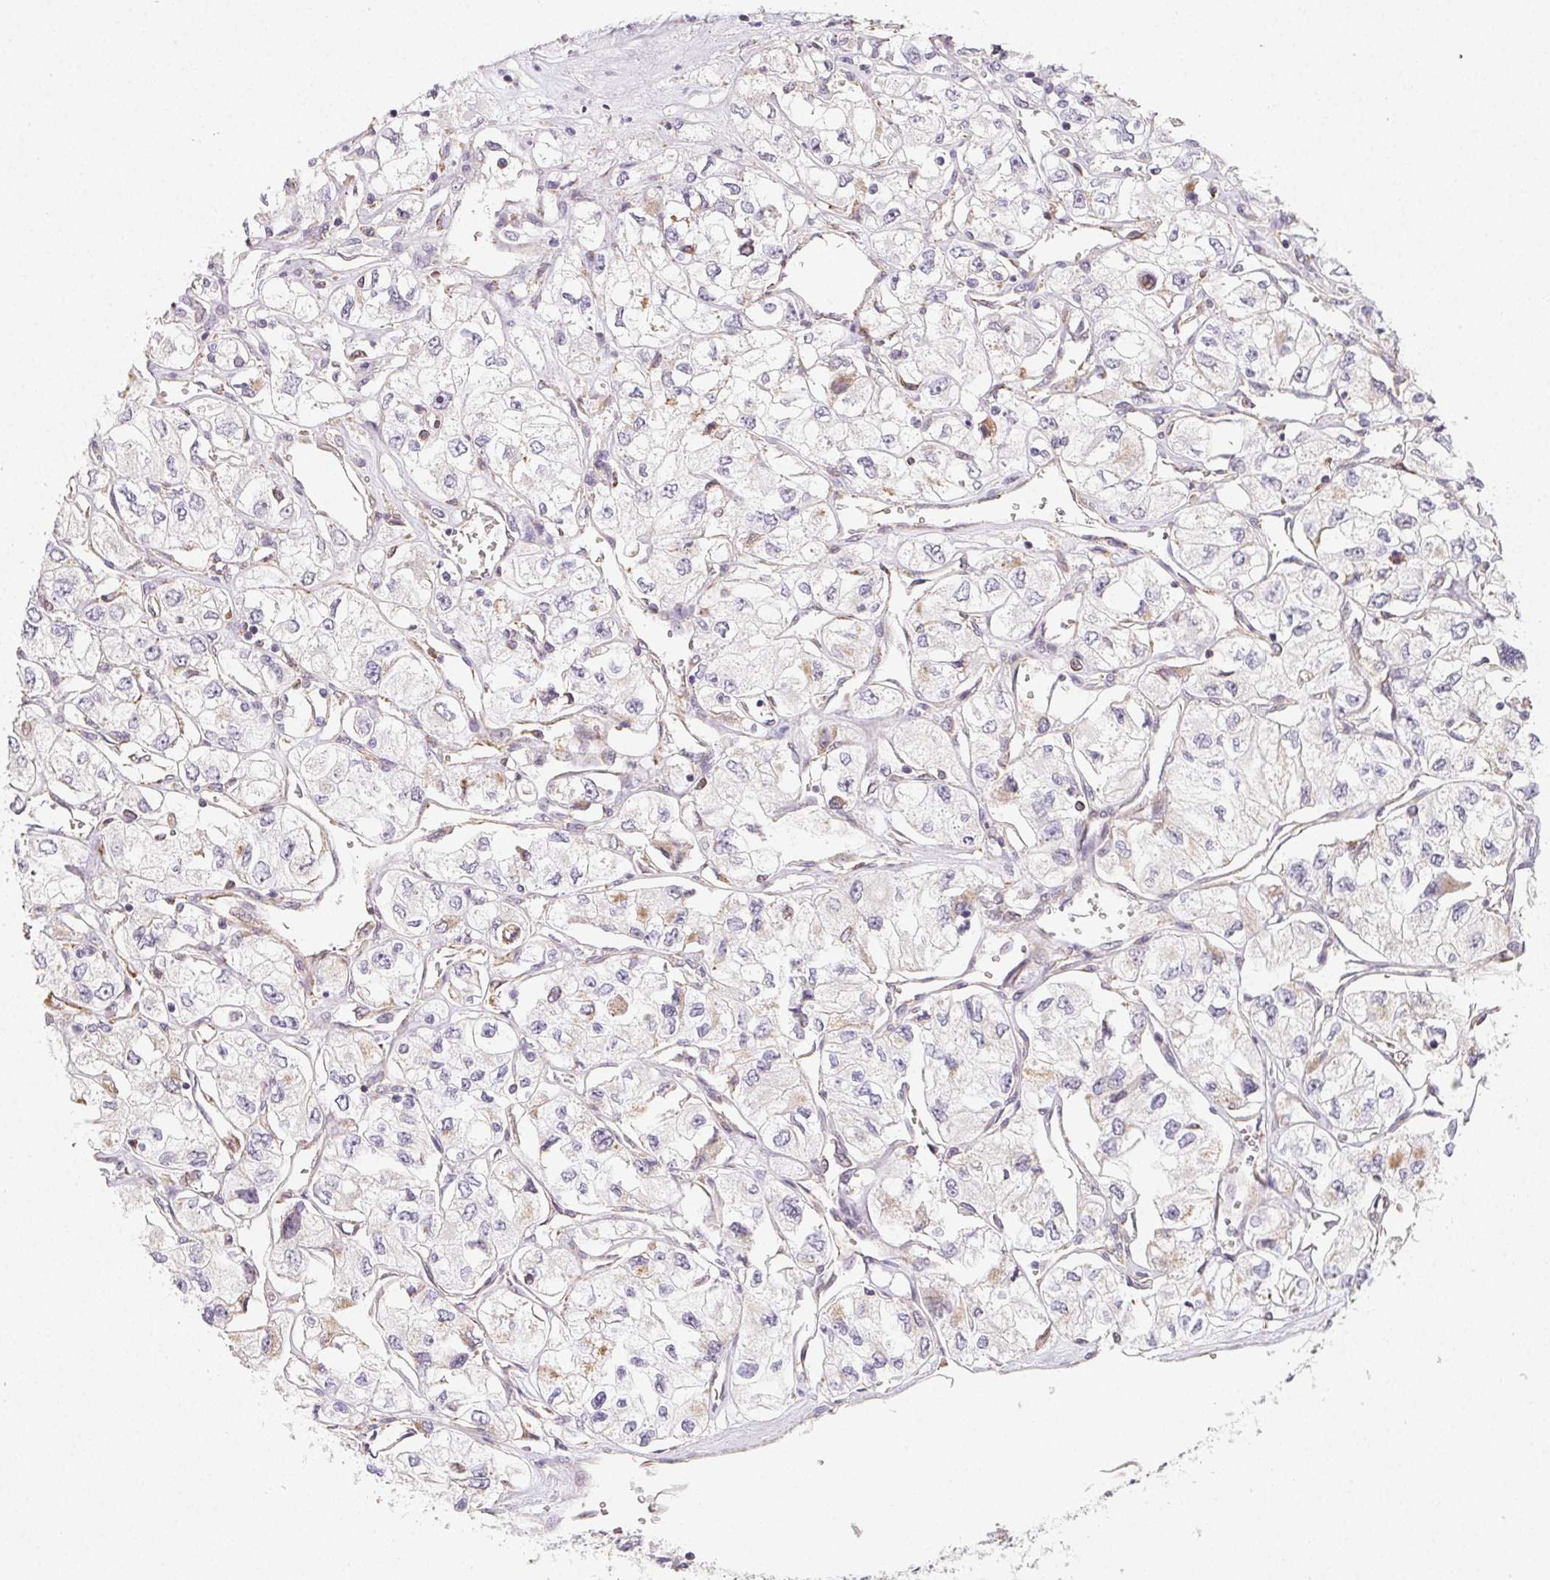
{"staining": {"intensity": "negative", "quantity": "none", "location": "none"}, "tissue": "renal cancer", "cell_type": "Tumor cells", "image_type": "cancer", "snomed": [{"axis": "morphology", "description": "Adenocarcinoma, NOS"}, {"axis": "topography", "description": "Kidney"}], "caption": "Image shows no significant protein staining in tumor cells of renal adenocarcinoma.", "gene": "LRRC23", "patient": {"sex": "female", "age": 59}}